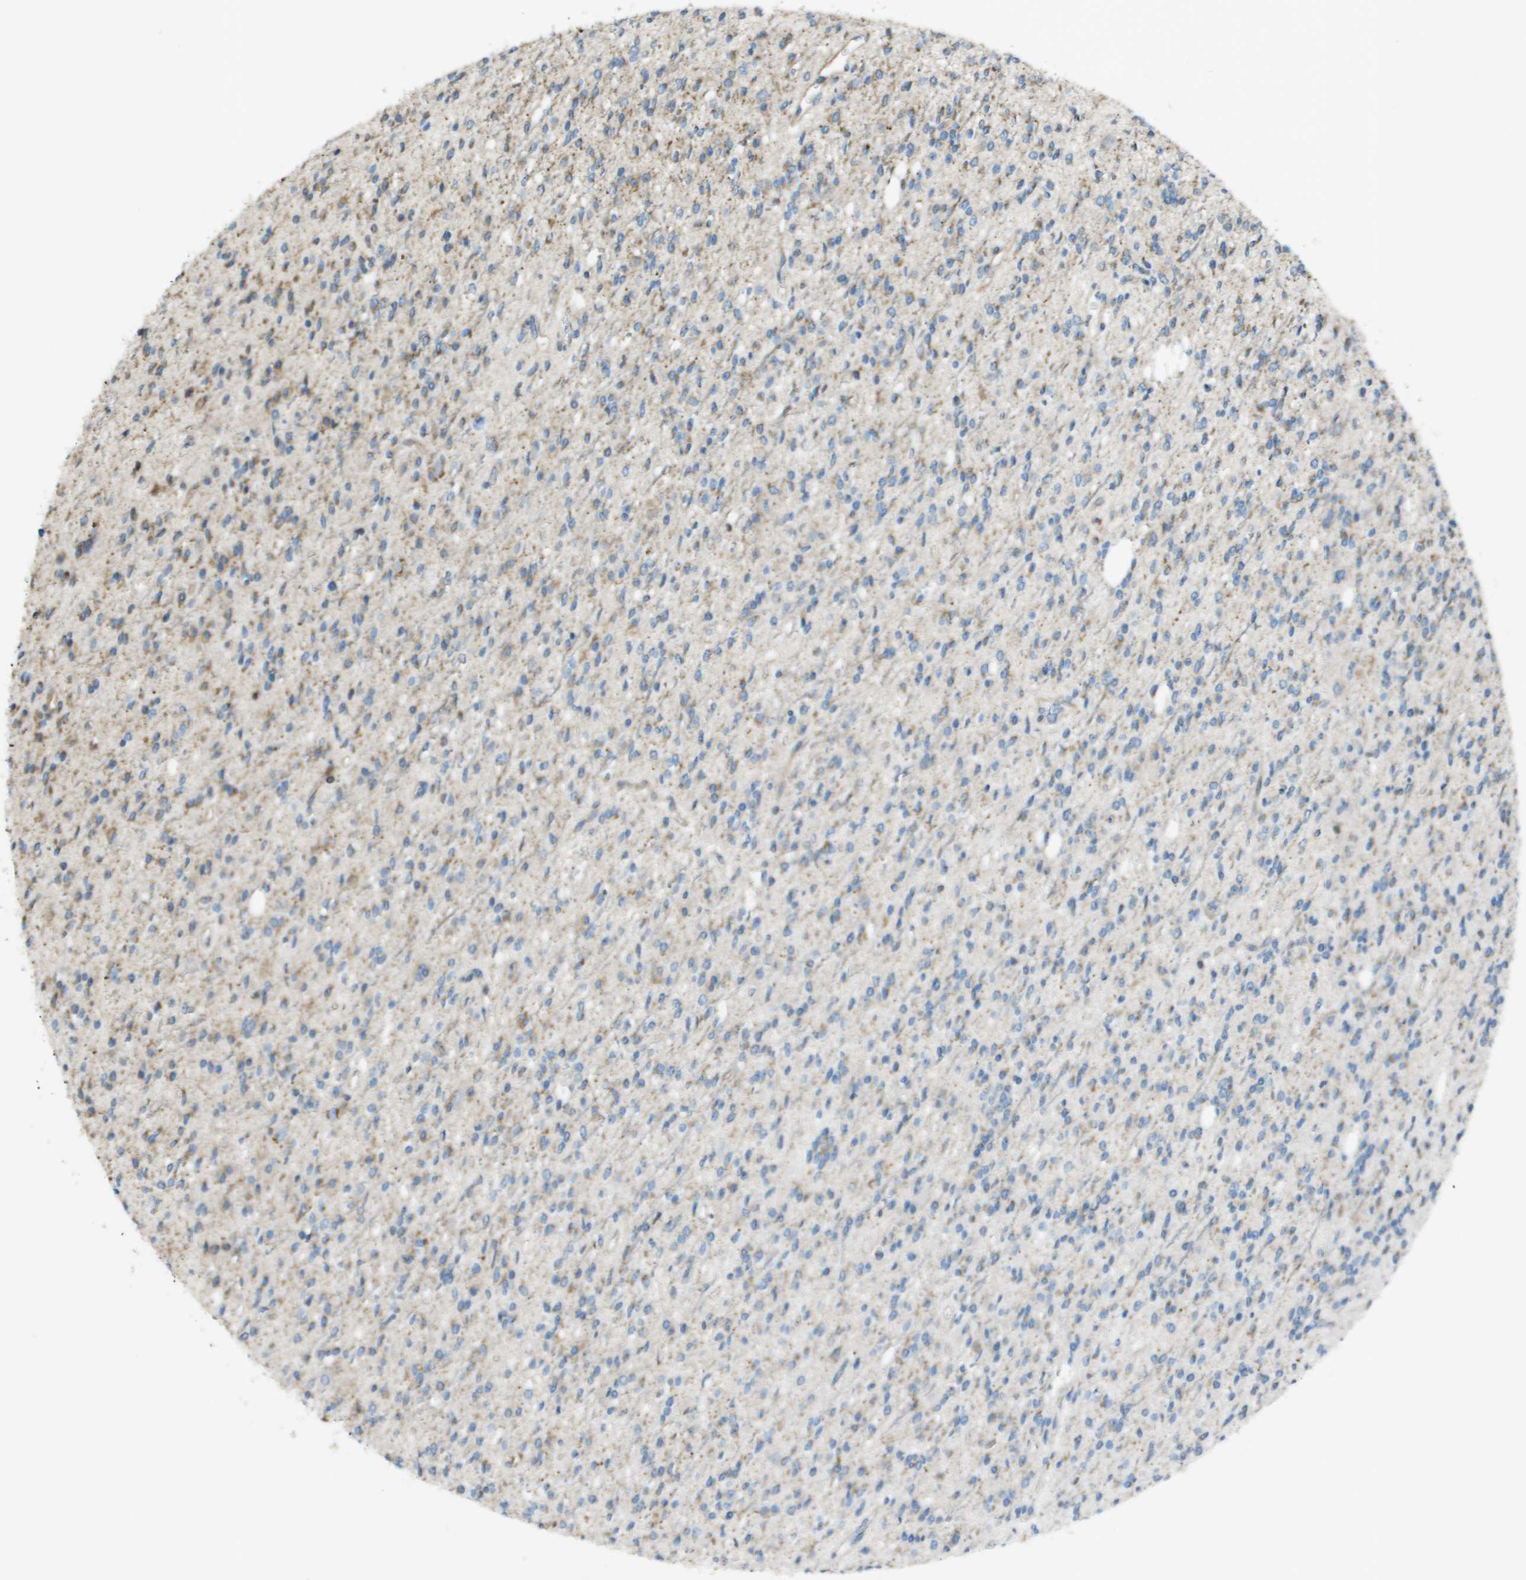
{"staining": {"intensity": "weak", "quantity": "<25%", "location": "cytoplasmic/membranous"}, "tissue": "glioma", "cell_type": "Tumor cells", "image_type": "cancer", "snomed": [{"axis": "morphology", "description": "Glioma, malignant, High grade"}, {"axis": "topography", "description": "Brain"}], "caption": "IHC histopathology image of glioma stained for a protein (brown), which displays no expression in tumor cells.", "gene": "MGAT3", "patient": {"sex": "male", "age": 34}}